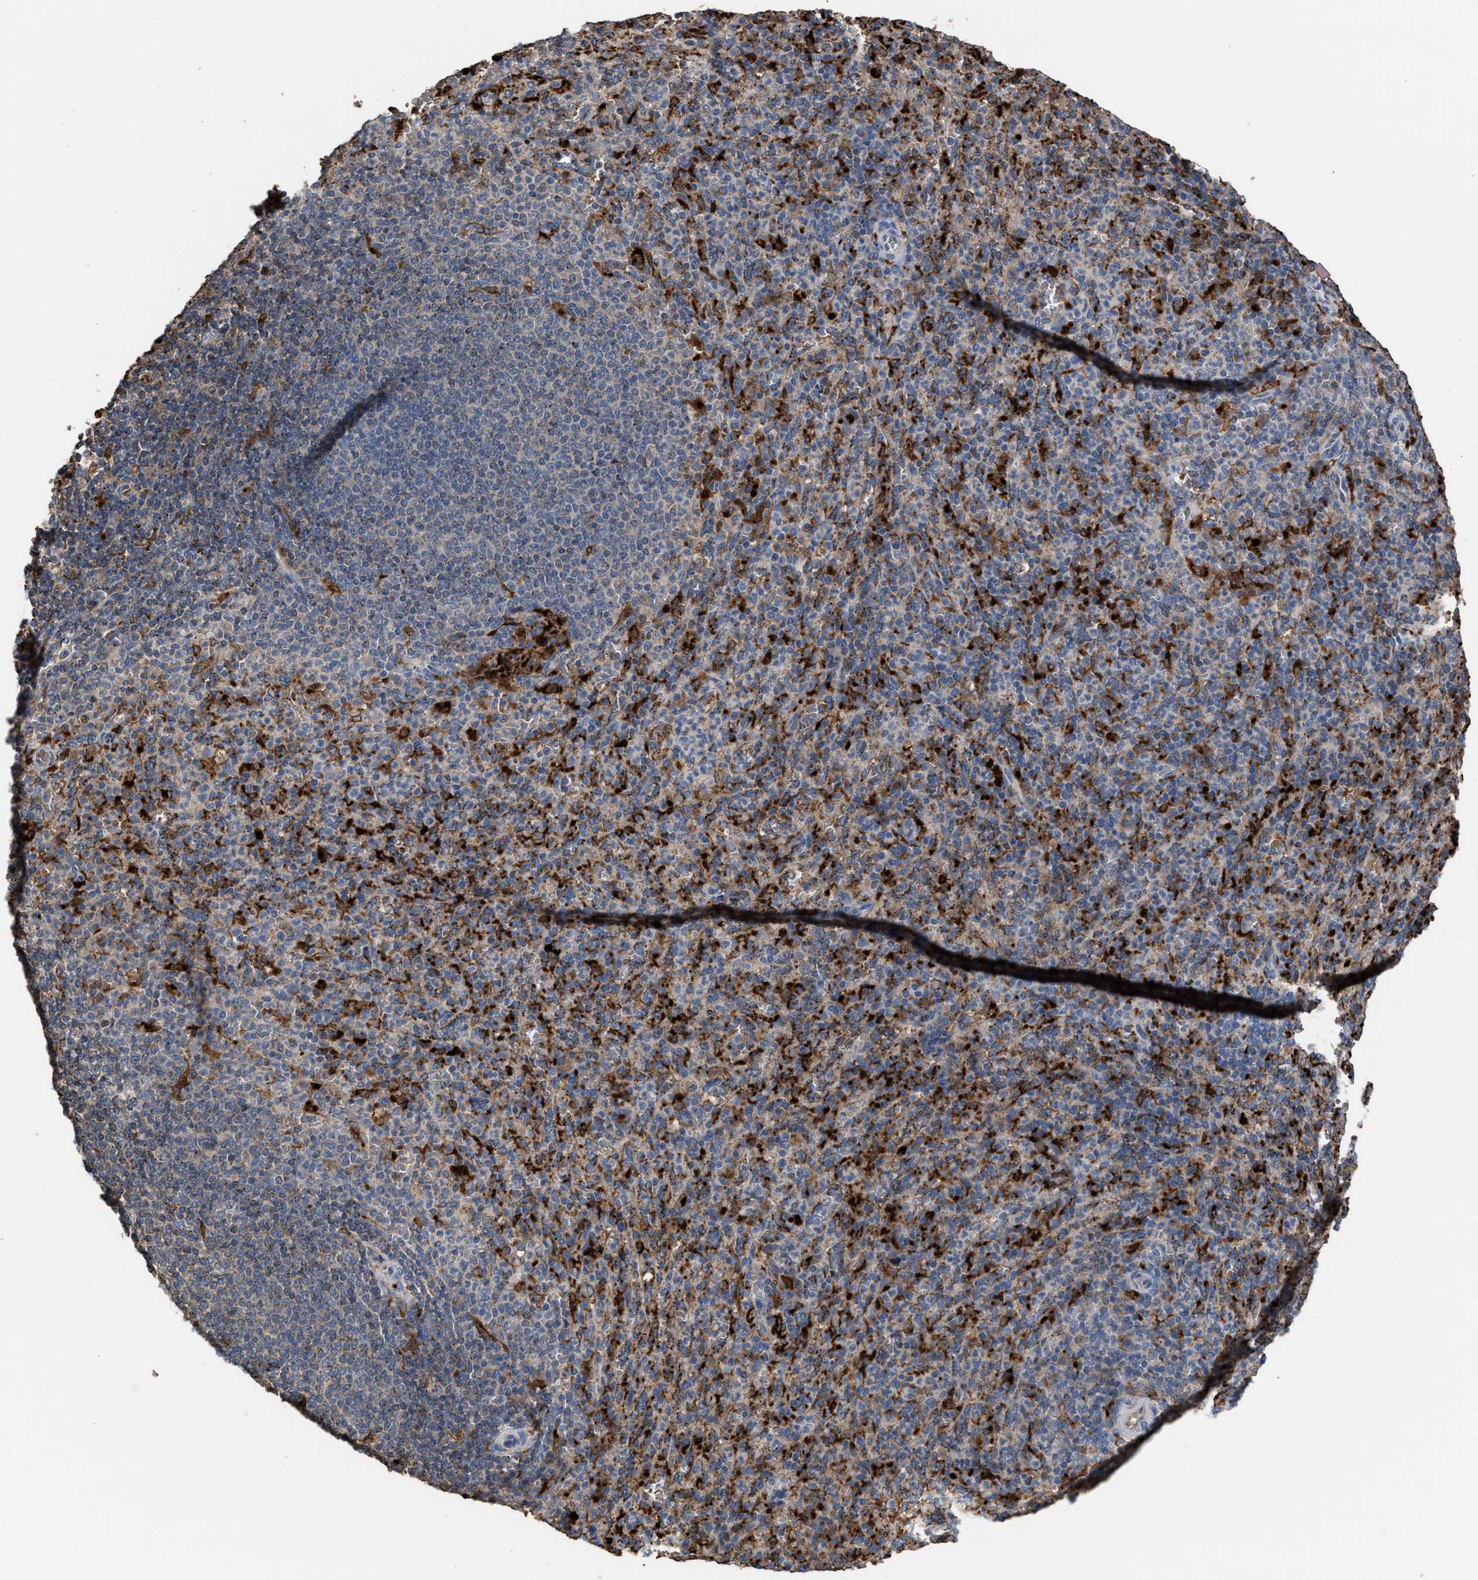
{"staining": {"intensity": "strong", "quantity": "<25%", "location": "cytoplasmic/membranous"}, "tissue": "spleen", "cell_type": "Cells in red pulp", "image_type": "normal", "snomed": [{"axis": "morphology", "description": "Normal tissue, NOS"}, {"axis": "topography", "description": "Spleen"}], "caption": "Immunohistochemical staining of normal spleen exhibits <25% levels of strong cytoplasmic/membranous protein staining in approximately <25% of cells in red pulp. The protein is stained brown, and the nuclei are stained in blue (DAB IHC with brightfield microscopy, high magnification).", "gene": "ELMO3", "patient": {"sex": "male", "age": 36}}